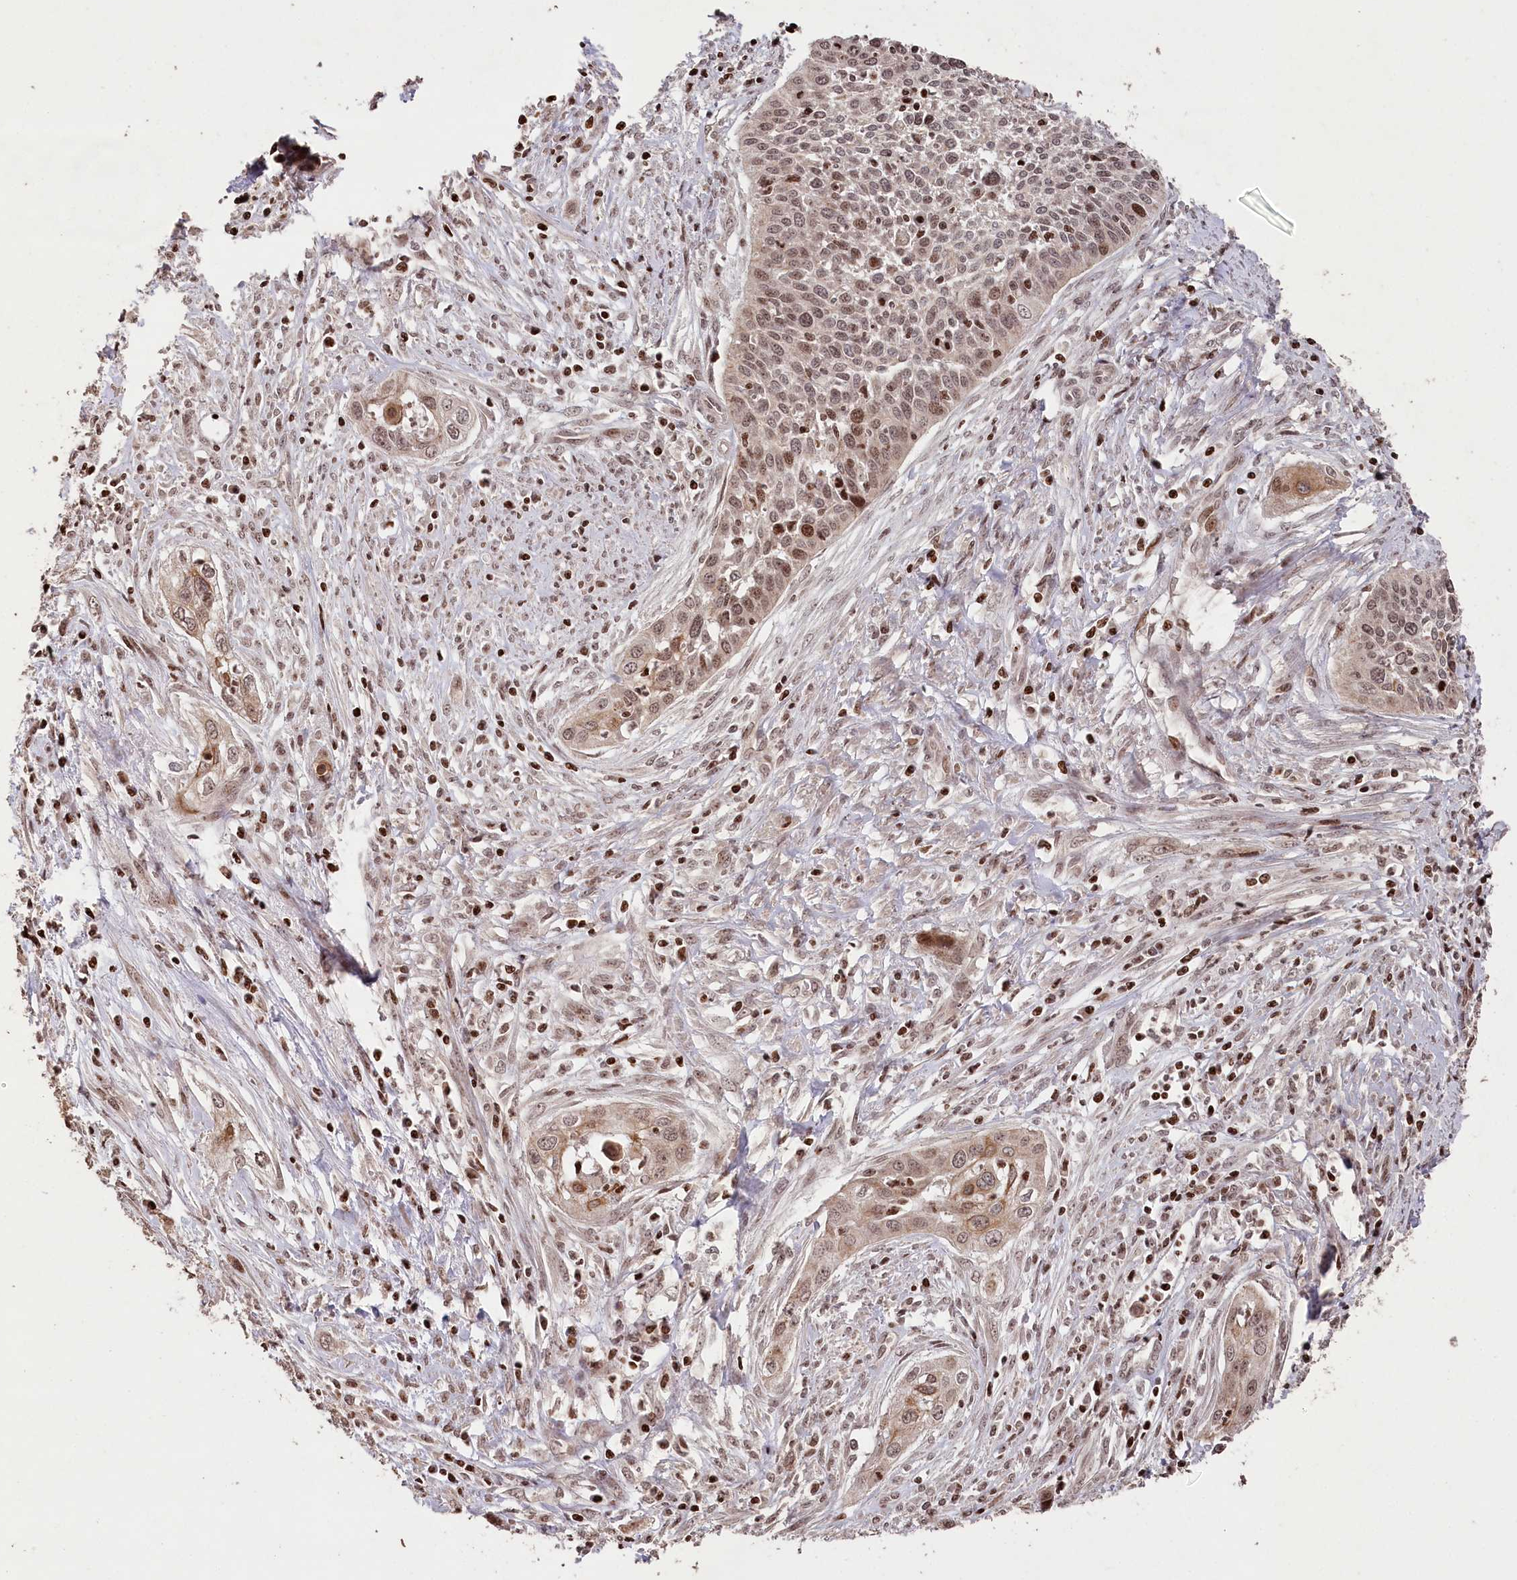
{"staining": {"intensity": "moderate", "quantity": ">75%", "location": "nuclear"}, "tissue": "cervical cancer", "cell_type": "Tumor cells", "image_type": "cancer", "snomed": [{"axis": "morphology", "description": "Squamous cell carcinoma, NOS"}, {"axis": "topography", "description": "Cervix"}], "caption": "Squamous cell carcinoma (cervical) stained with a protein marker exhibits moderate staining in tumor cells.", "gene": "CCSER2", "patient": {"sex": "female", "age": 34}}